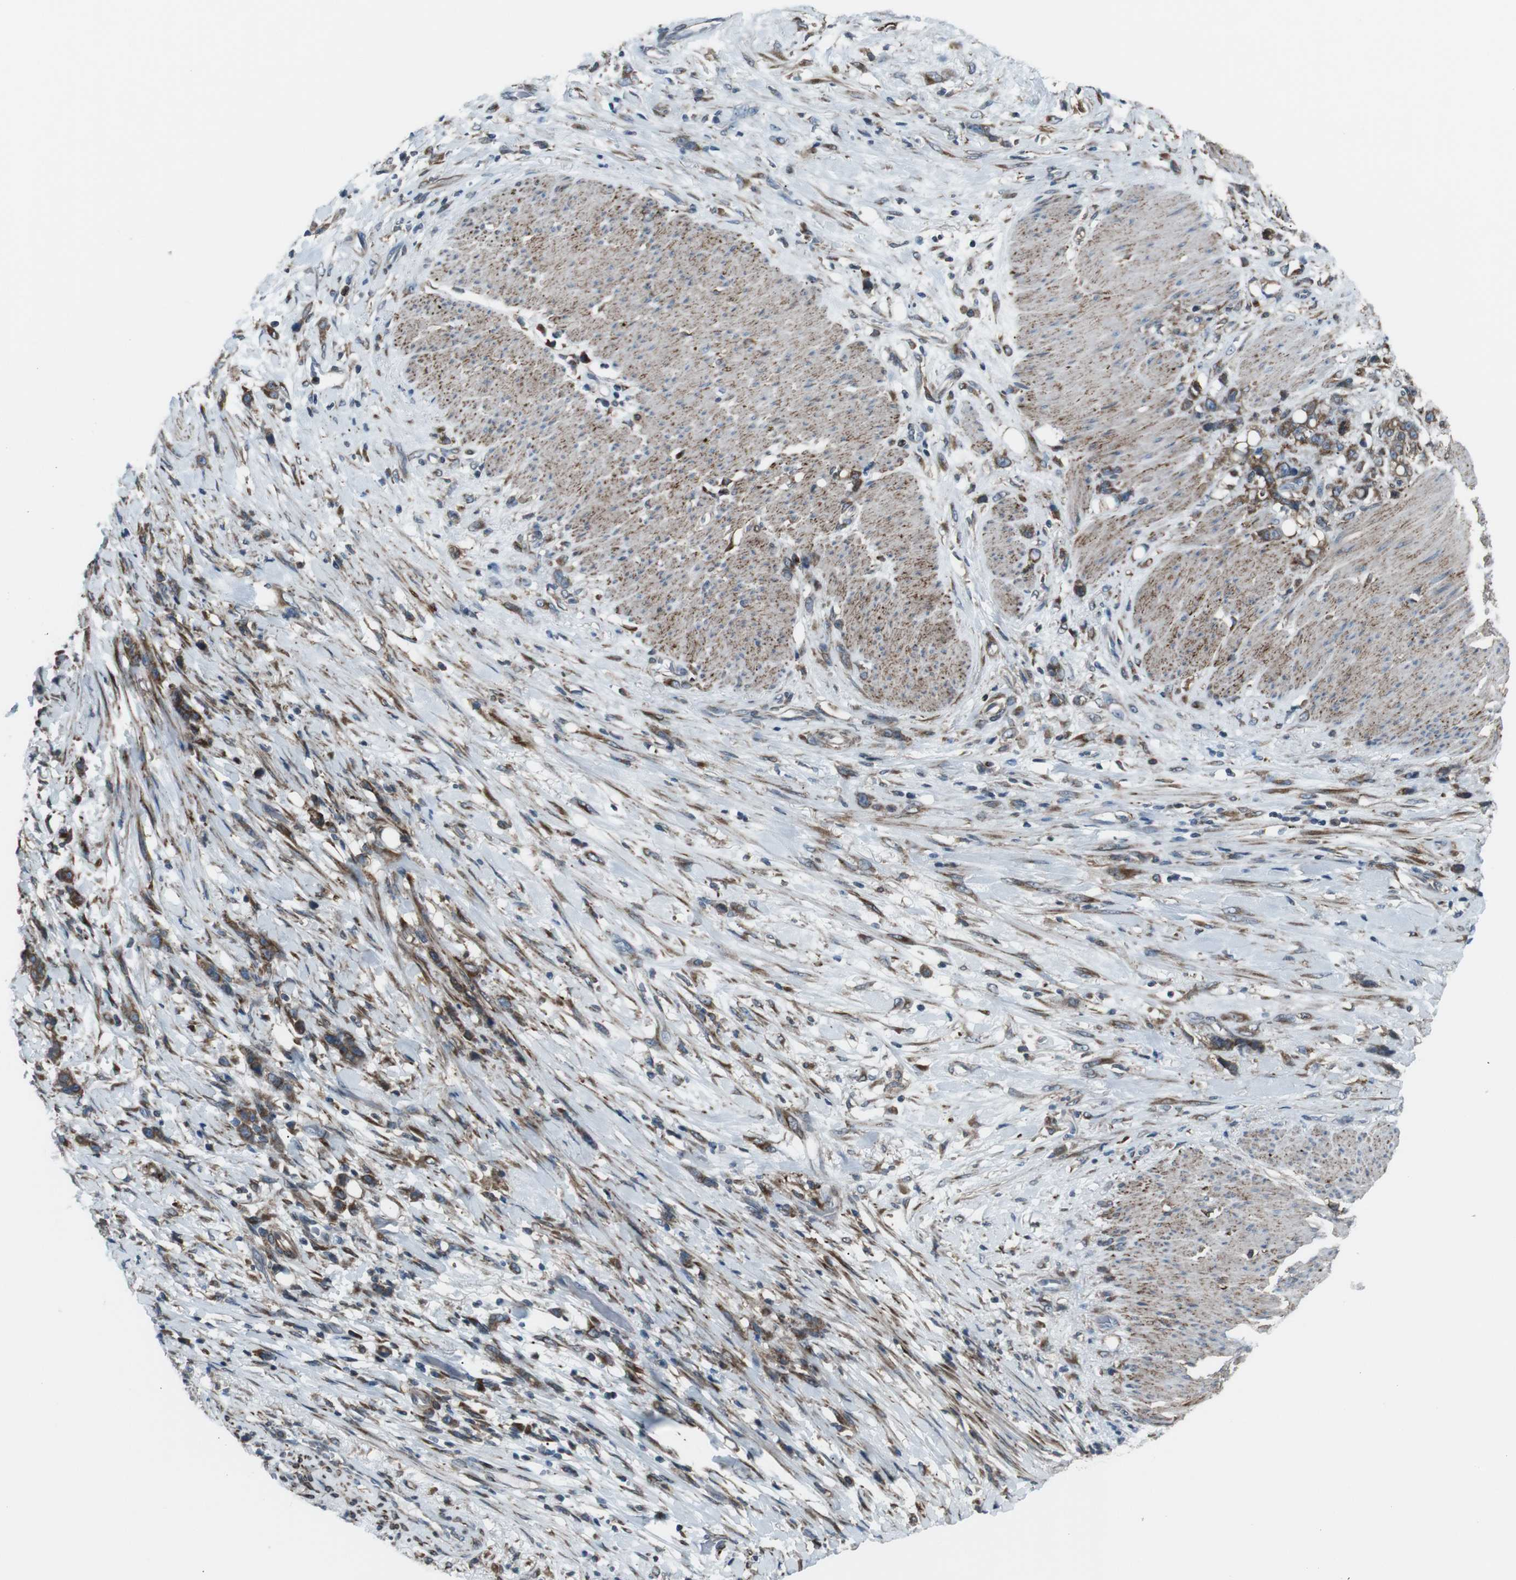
{"staining": {"intensity": "moderate", "quantity": ">75%", "location": "cytoplasmic/membranous"}, "tissue": "stomach cancer", "cell_type": "Tumor cells", "image_type": "cancer", "snomed": [{"axis": "morphology", "description": "Adenocarcinoma, NOS"}, {"axis": "topography", "description": "Stomach, lower"}], "caption": "Human adenocarcinoma (stomach) stained with a brown dye shows moderate cytoplasmic/membranous positive expression in approximately >75% of tumor cells.", "gene": "LNPK", "patient": {"sex": "male", "age": 88}}